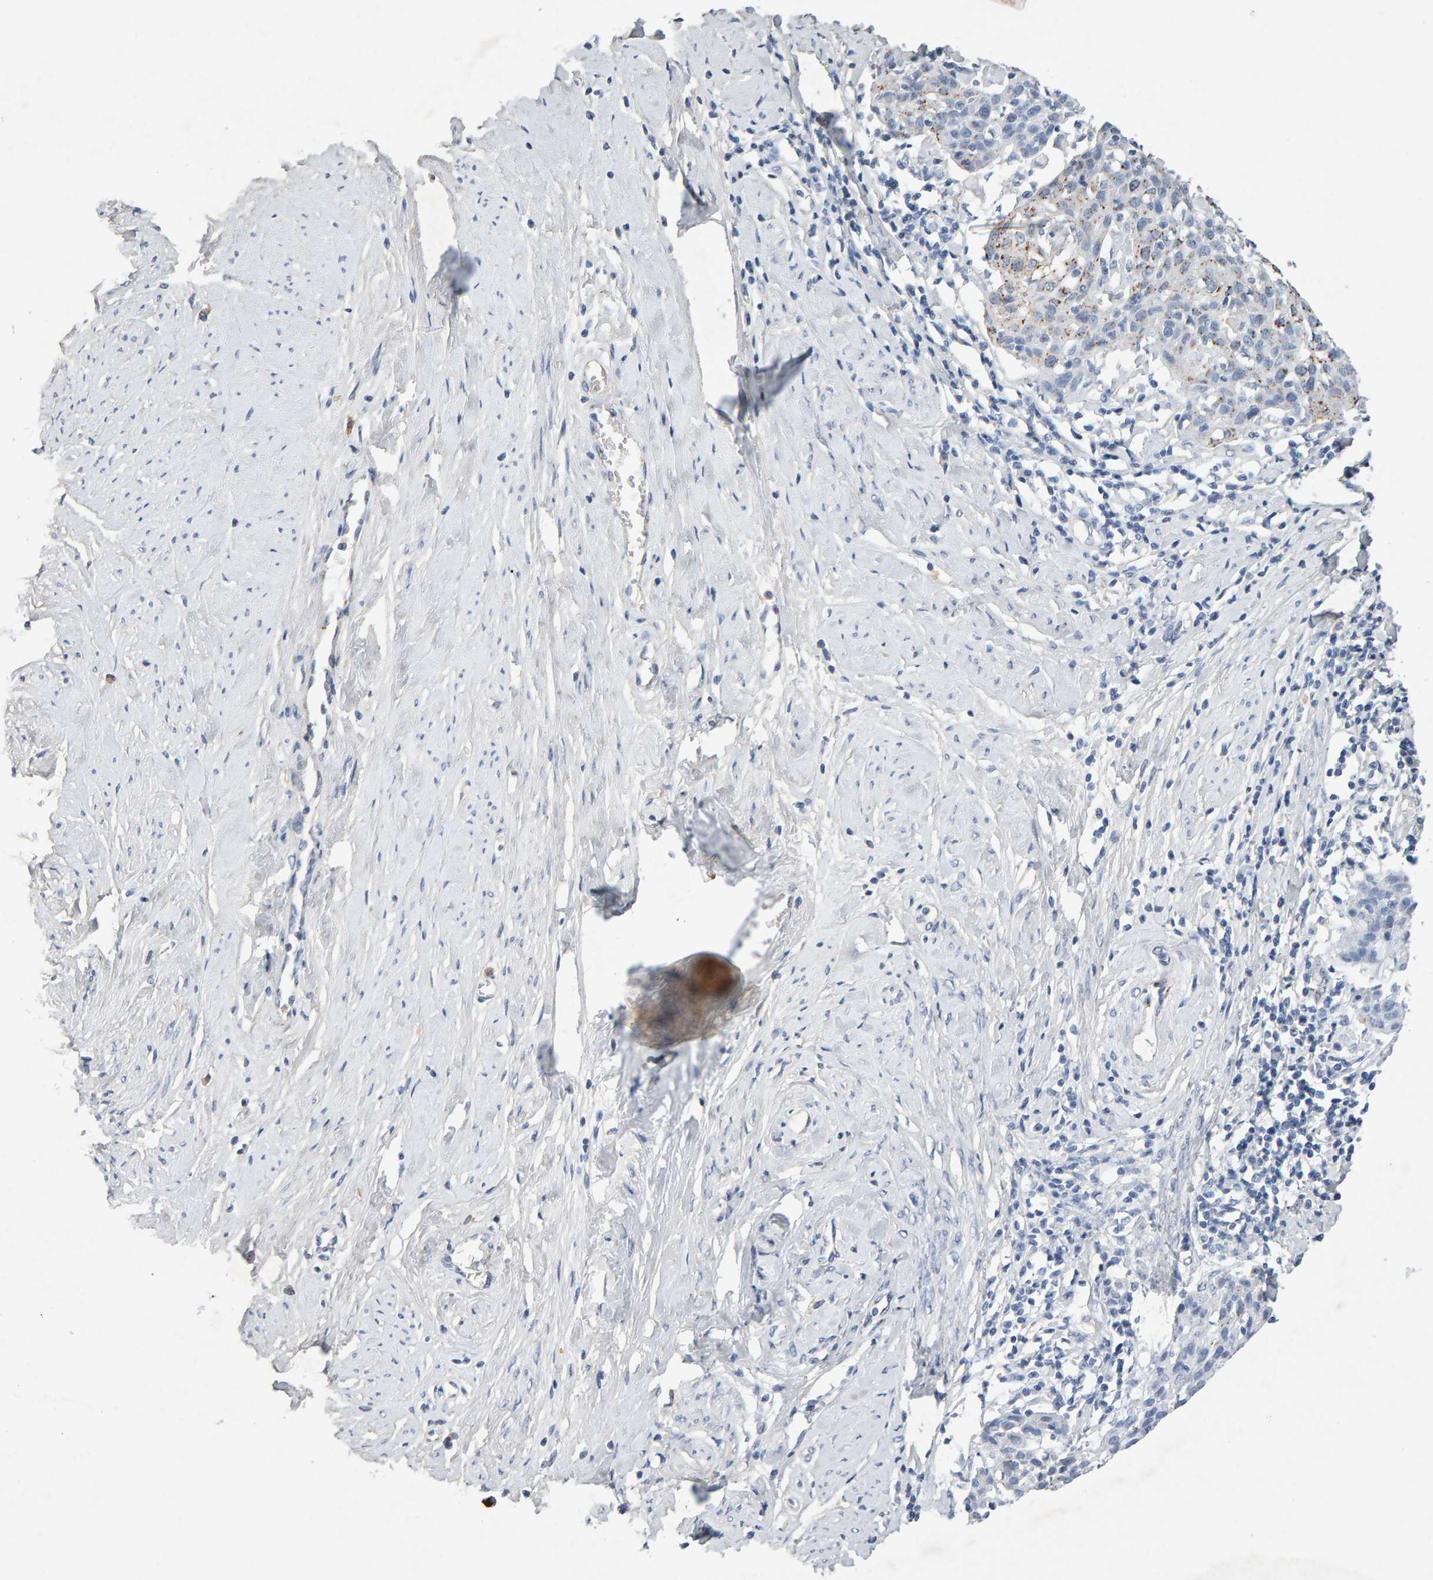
{"staining": {"intensity": "weak", "quantity": ">75%", "location": "cytoplasmic/membranous"}, "tissue": "cervical cancer", "cell_type": "Tumor cells", "image_type": "cancer", "snomed": [{"axis": "morphology", "description": "Squamous cell carcinoma, NOS"}, {"axis": "topography", "description": "Cervix"}], "caption": "Squamous cell carcinoma (cervical) stained for a protein demonstrates weak cytoplasmic/membranous positivity in tumor cells.", "gene": "PTPRM", "patient": {"sex": "female", "age": 38}}